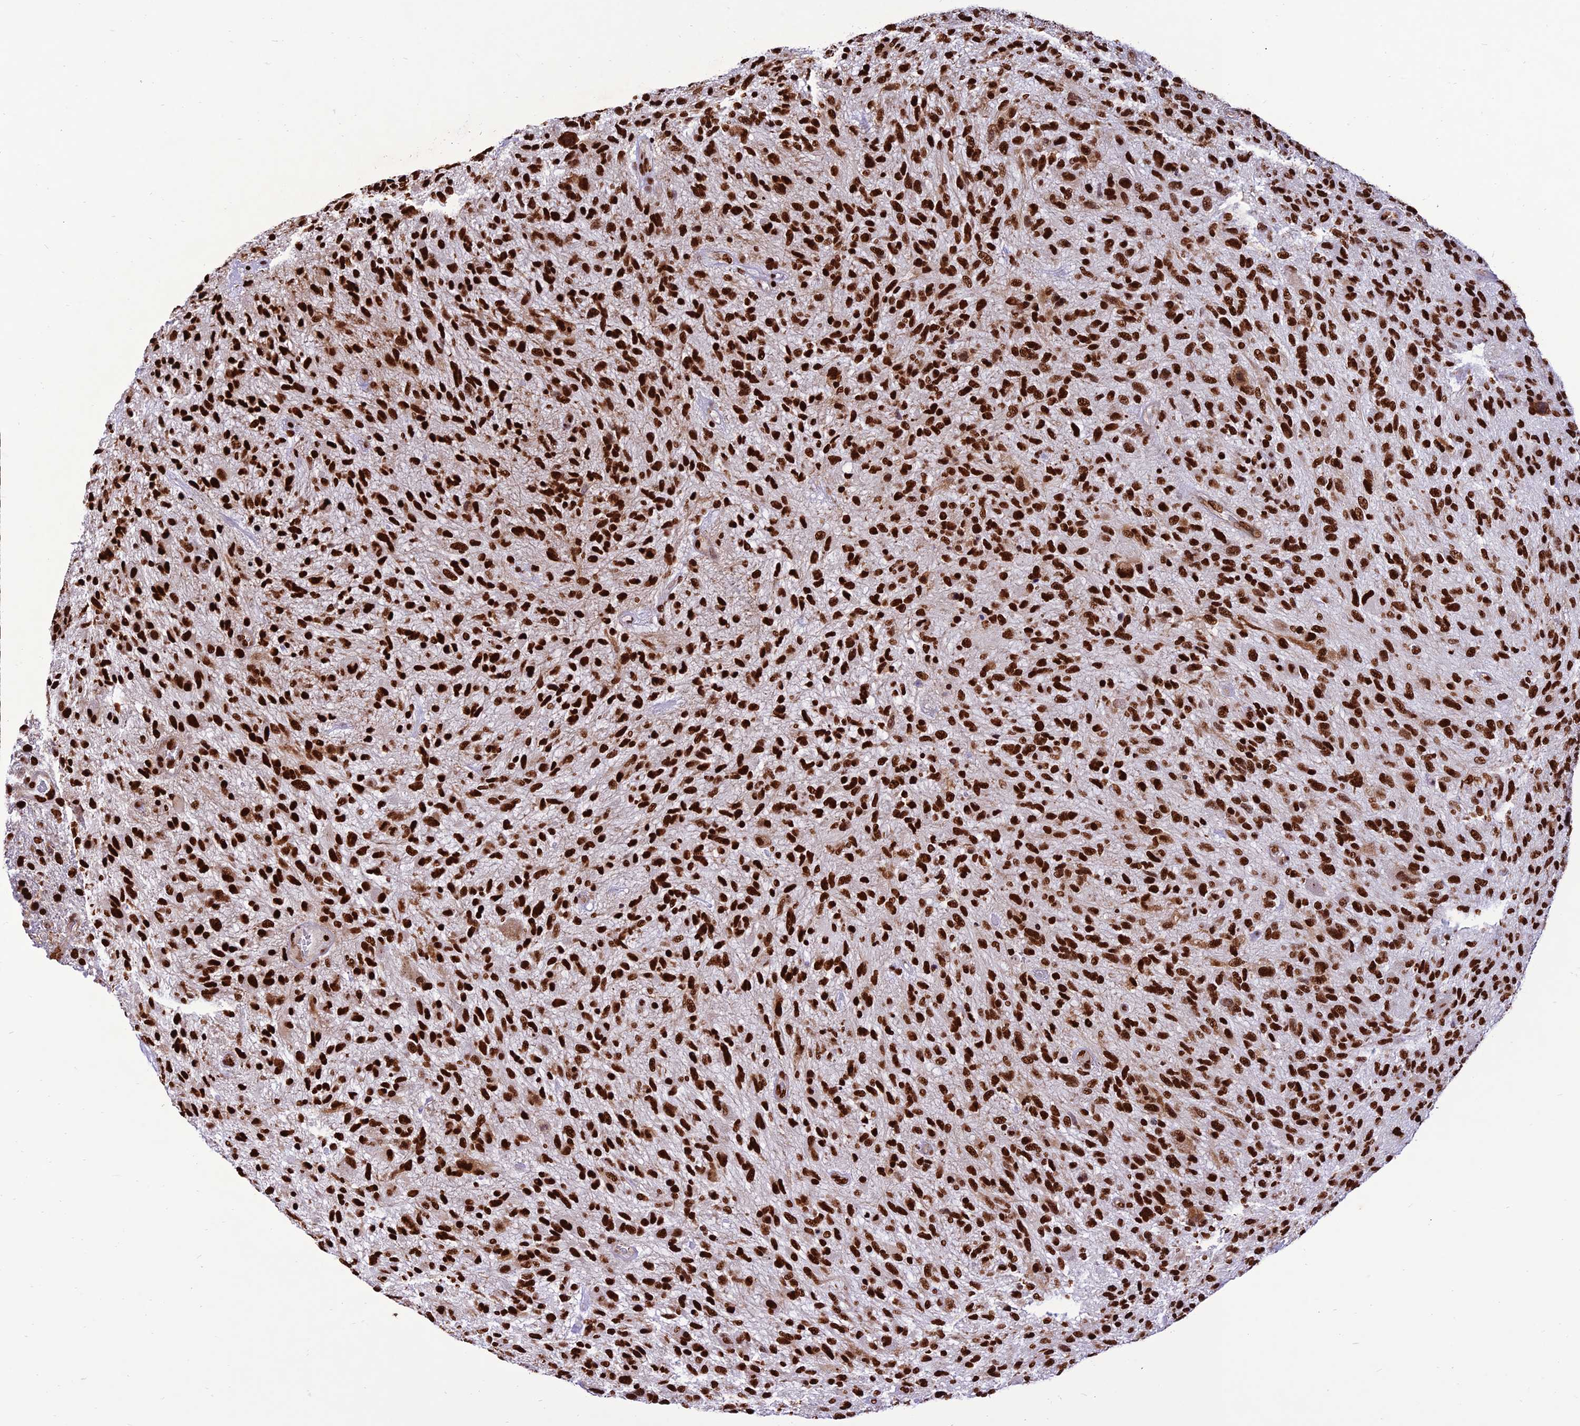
{"staining": {"intensity": "strong", "quantity": ">75%", "location": "nuclear"}, "tissue": "glioma", "cell_type": "Tumor cells", "image_type": "cancer", "snomed": [{"axis": "morphology", "description": "Glioma, malignant, High grade"}, {"axis": "topography", "description": "Brain"}], "caption": "Immunohistochemical staining of malignant glioma (high-grade) displays high levels of strong nuclear protein staining in approximately >75% of tumor cells. The protein is shown in brown color, while the nuclei are stained blue.", "gene": "INO80E", "patient": {"sex": "male", "age": 47}}